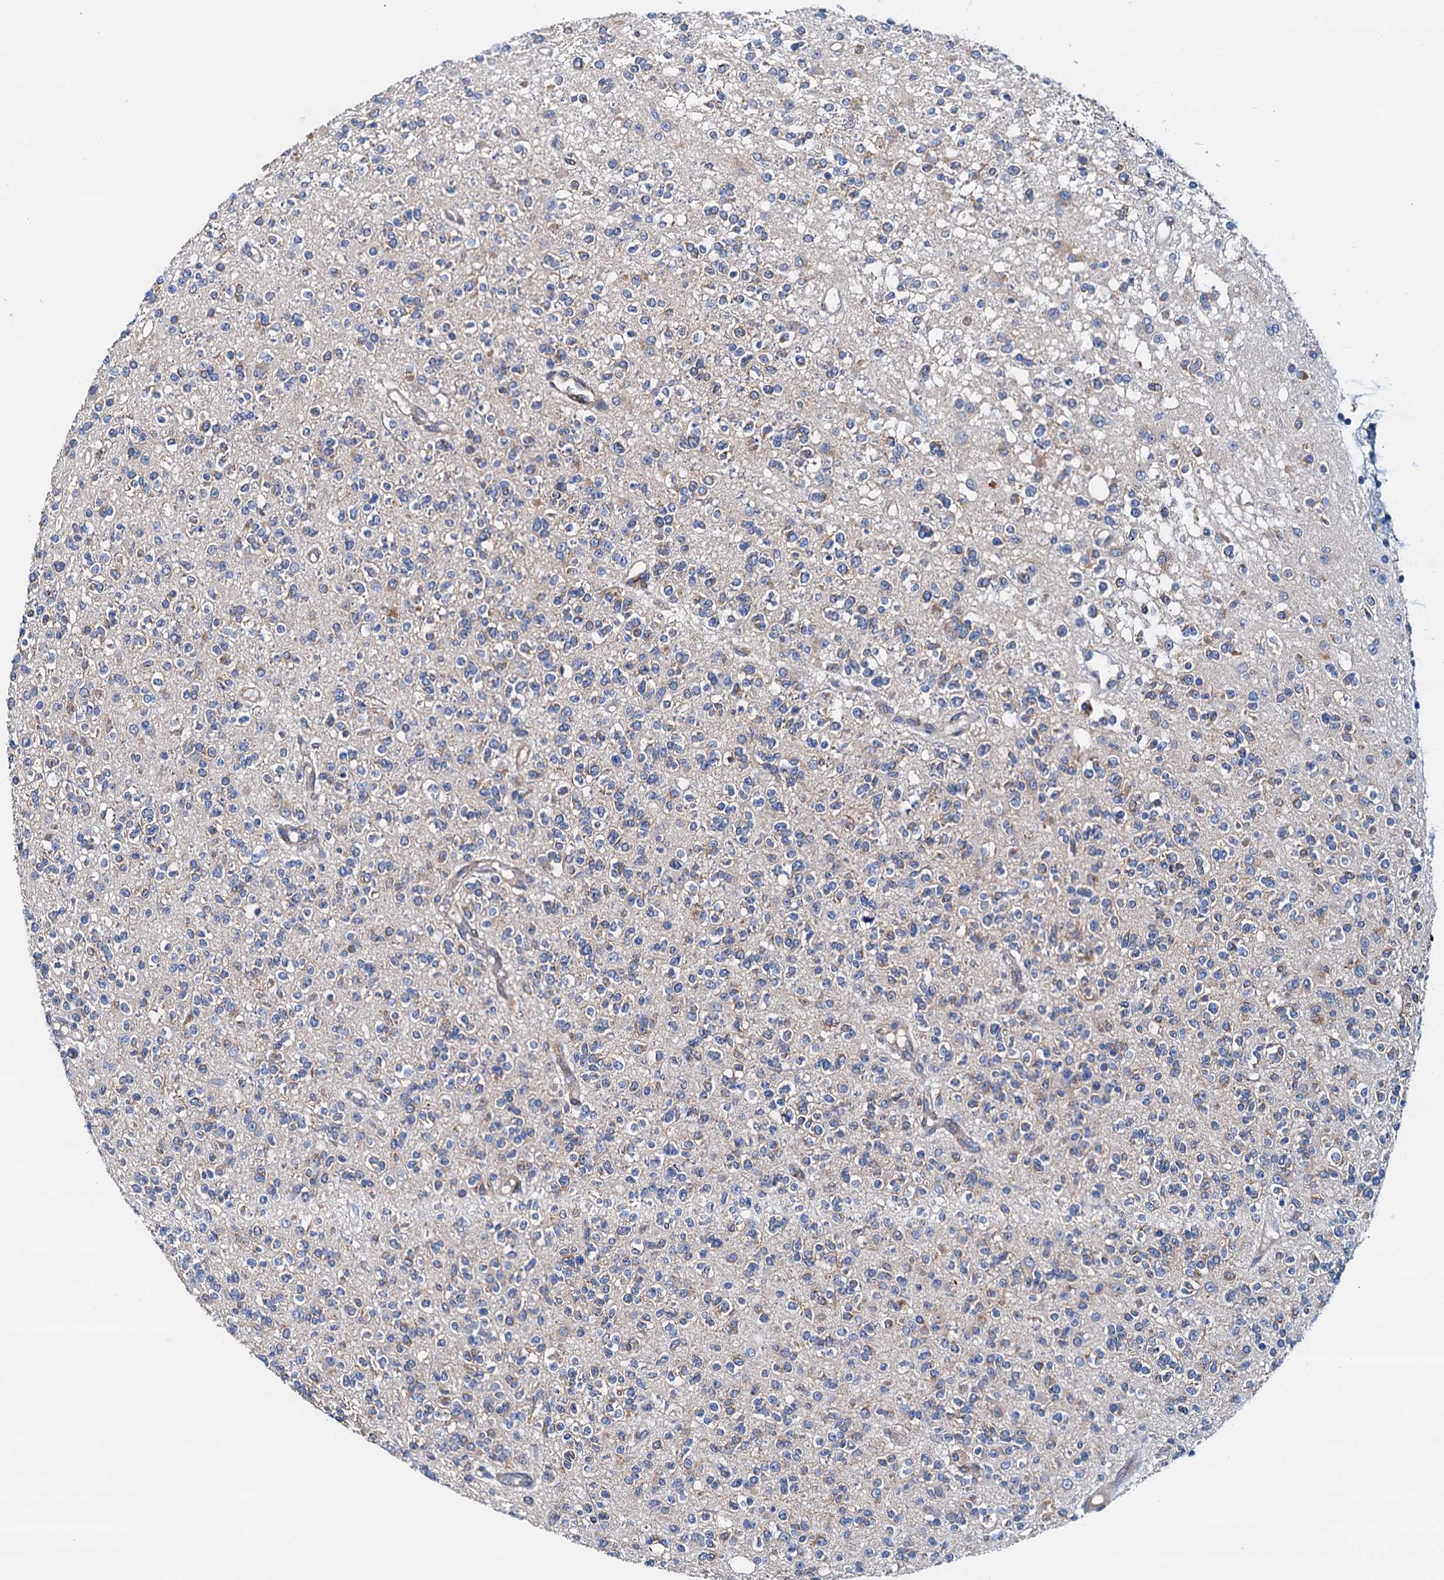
{"staining": {"intensity": "negative", "quantity": "none", "location": "none"}, "tissue": "glioma", "cell_type": "Tumor cells", "image_type": "cancer", "snomed": [{"axis": "morphology", "description": "Glioma, malignant, High grade"}, {"axis": "topography", "description": "Brain"}], "caption": "This is a histopathology image of immunohistochemistry (IHC) staining of malignant high-grade glioma, which shows no positivity in tumor cells.", "gene": "RASSF9", "patient": {"sex": "male", "age": 34}}